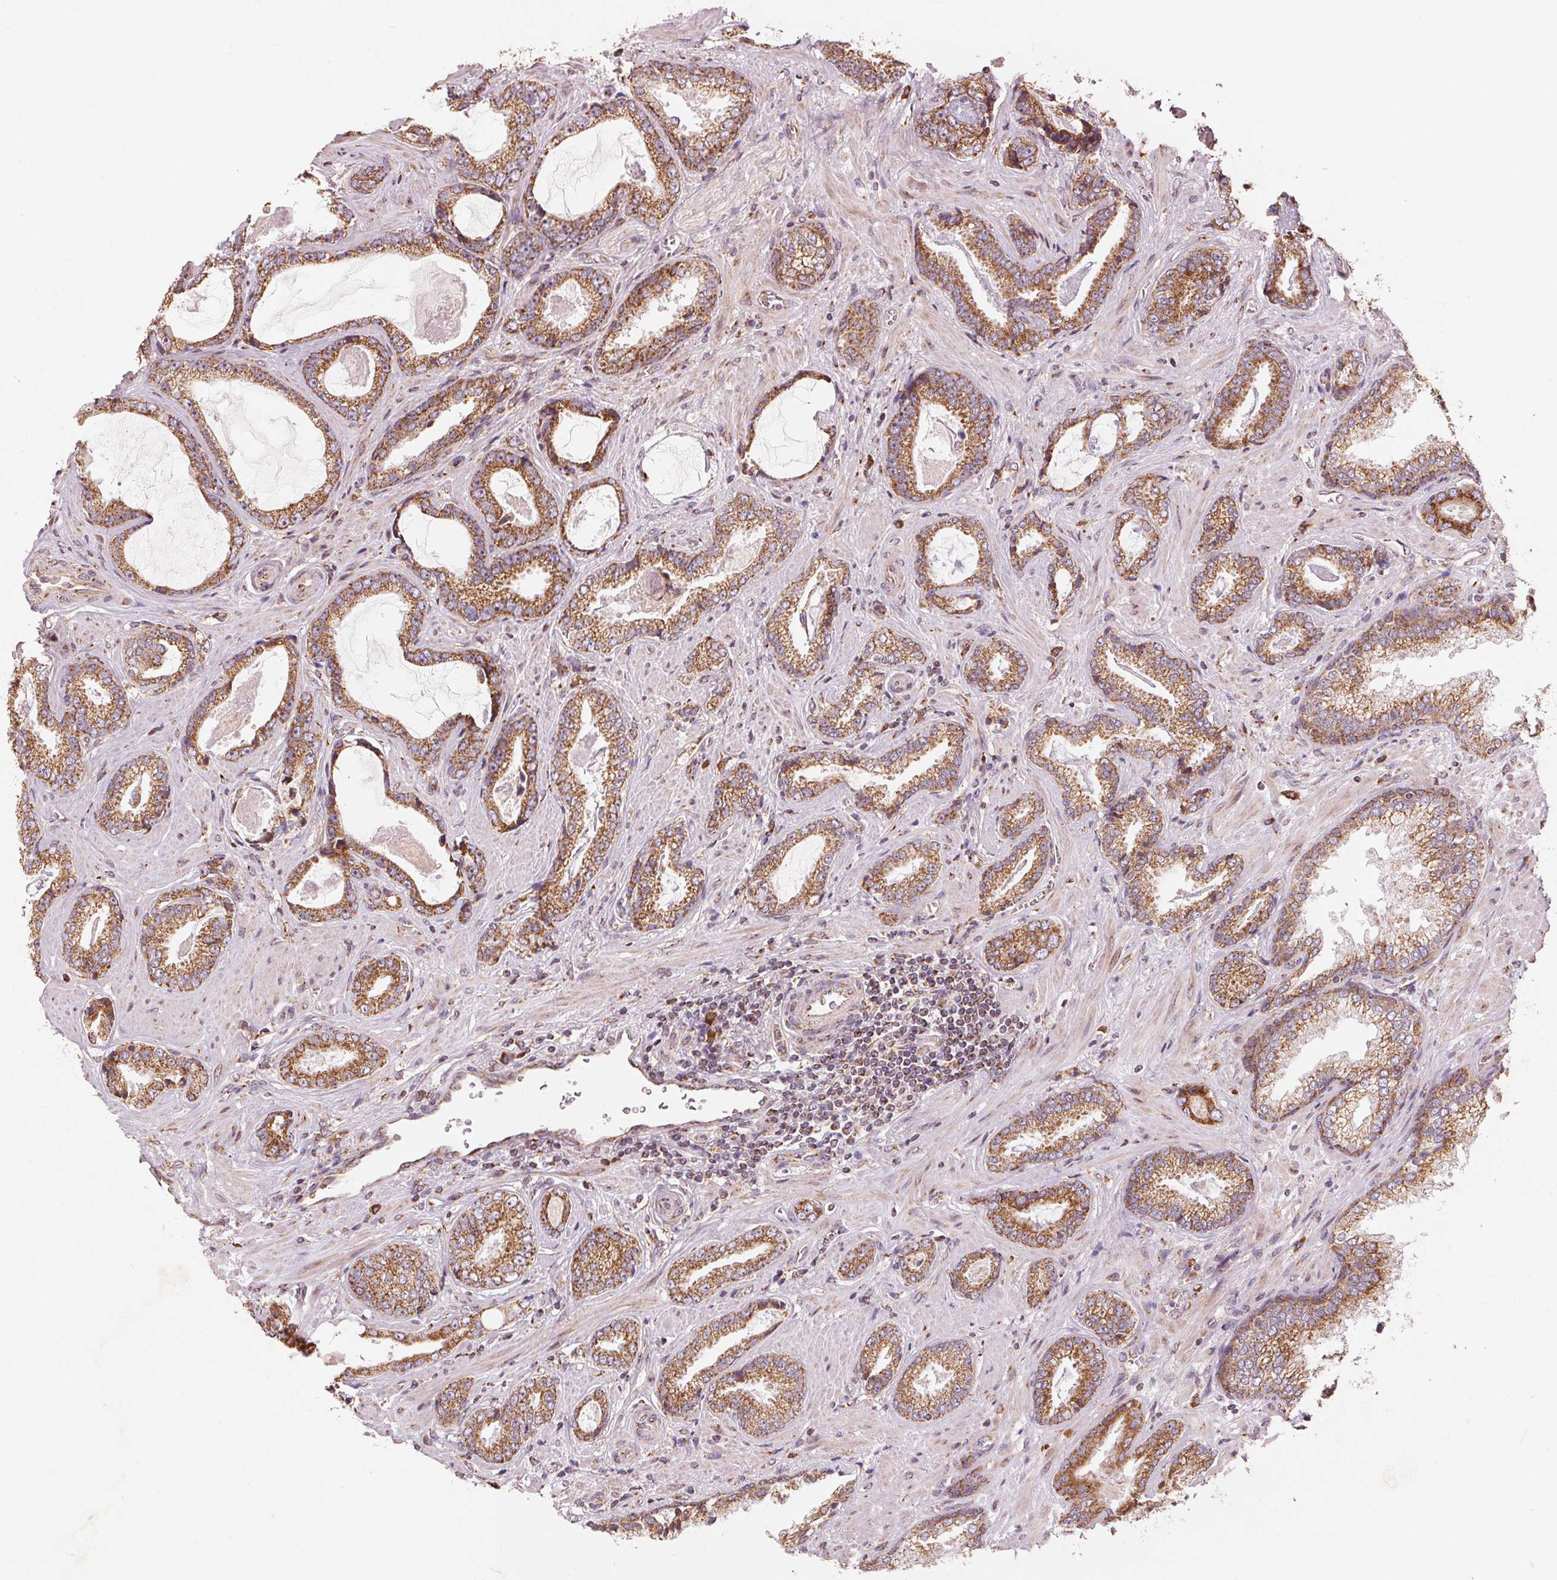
{"staining": {"intensity": "strong", "quantity": ">75%", "location": "cytoplasmic/membranous"}, "tissue": "prostate cancer", "cell_type": "Tumor cells", "image_type": "cancer", "snomed": [{"axis": "morphology", "description": "Adenocarcinoma, Low grade"}, {"axis": "topography", "description": "Prostate"}], "caption": "Immunohistochemical staining of prostate cancer demonstrates high levels of strong cytoplasmic/membranous protein expression in approximately >75% of tumor cells.", "gene": "TOMM70", "patient": {"sex": "male", "age": 61}}